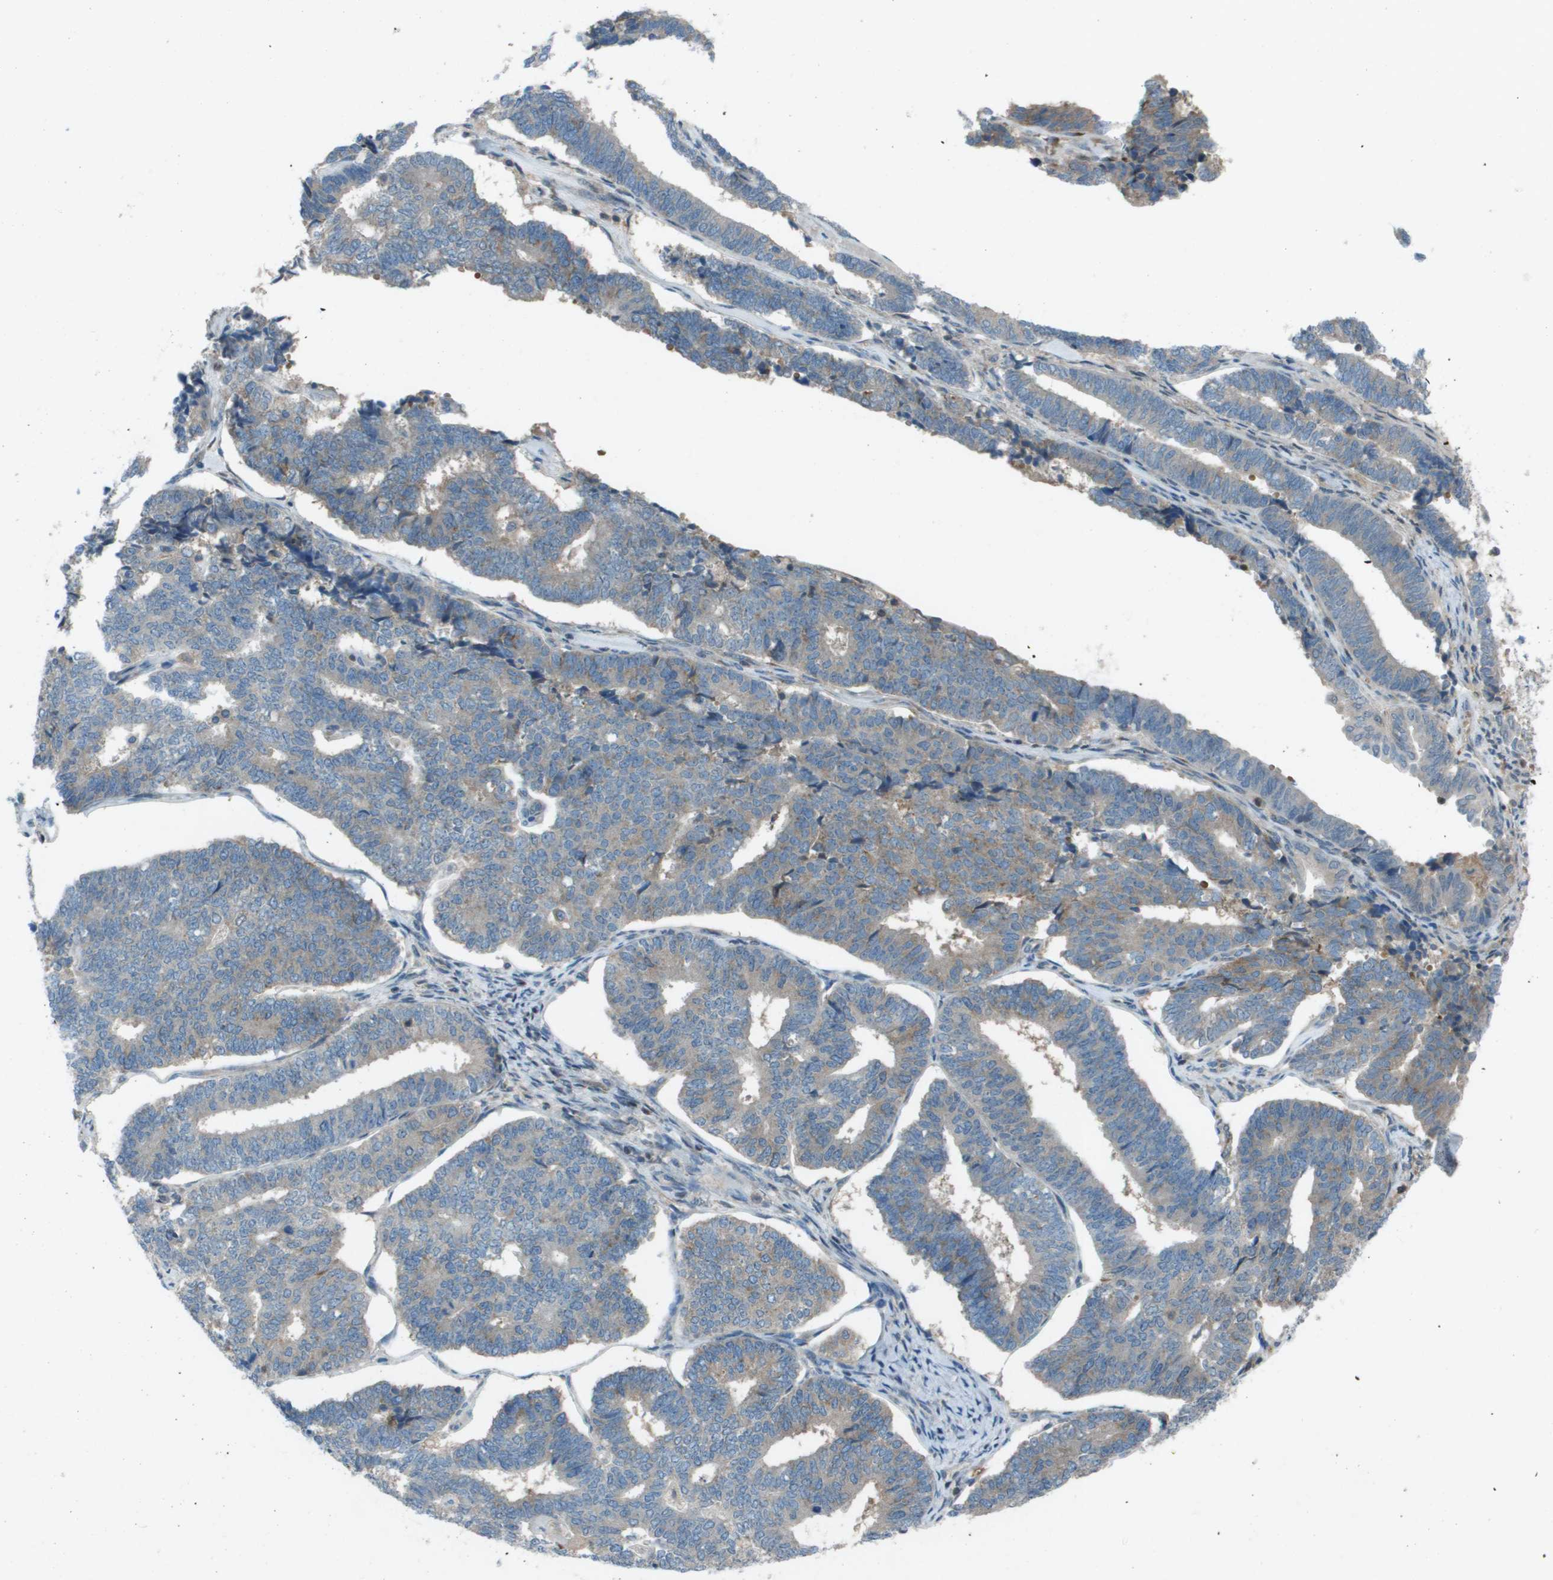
{"staining": {"intensity": "weak", "quantity": "25%-75%", "location": "cytoplasmic/membranous"}, "tissue": "endometrial cancer", "cell_type": "Tumor cells", "image_type": "cancer", "snomed": [{"axis": "morphology", "description": "Adenocarcinoma, NOS"}, {"axis": "topography", "description": "Endometrium"}], "caption": "Brown immunohistochemical staining in endometrial adenocarcinoma demonstrates weak cytoplasmic/membranous staining in about 25%-75% of tumor cells. (IHC, brightfield microscopy, high magnification).", "gene": "CAMK4", "patient": {"sex": "female", "age": 70}}